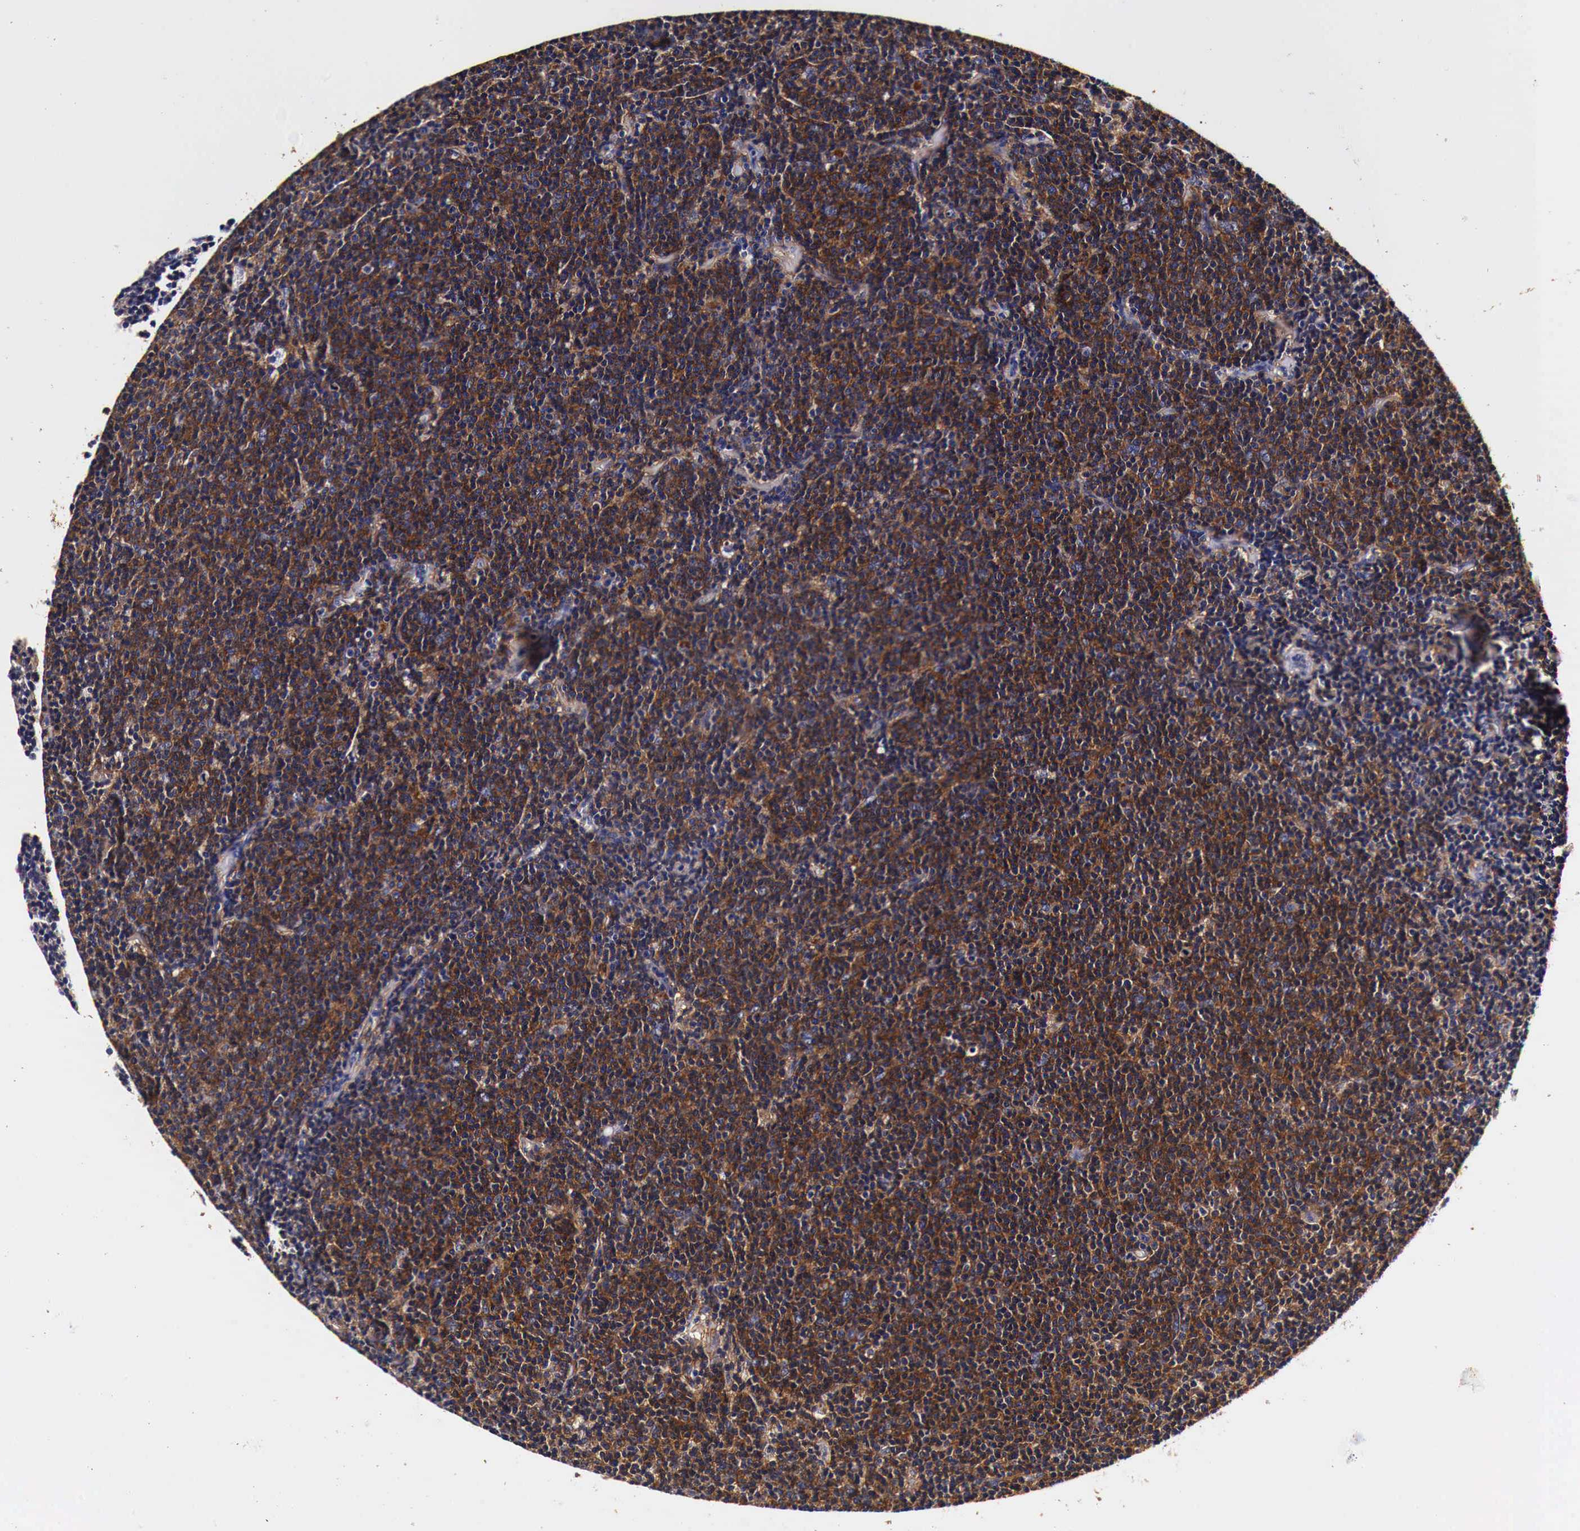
{"staining": {"intensity": "moderate", "quantity": ">75%", "location": "cytoplasmic/membranous"}, "tissue": "lymphoma", "cell_type": "Tumor cells", "image_type": "cancer", "snomed": [{"axis": "morphology", "description": "Malignant lymphoma, non-Hodgkin's type, Low grade"}, {"axis": "topography", "description": "Lymph node"}], "caption": "Immunohistochemical staining of malignant lymphoma, non-Hodgkin's type (low-grade) exhibits moderate cytoplasmic/membranous protein staining in approximately >75% of tumor cells.", "gene": "RP2", "patient": {"sex": "male", "age": 65}}